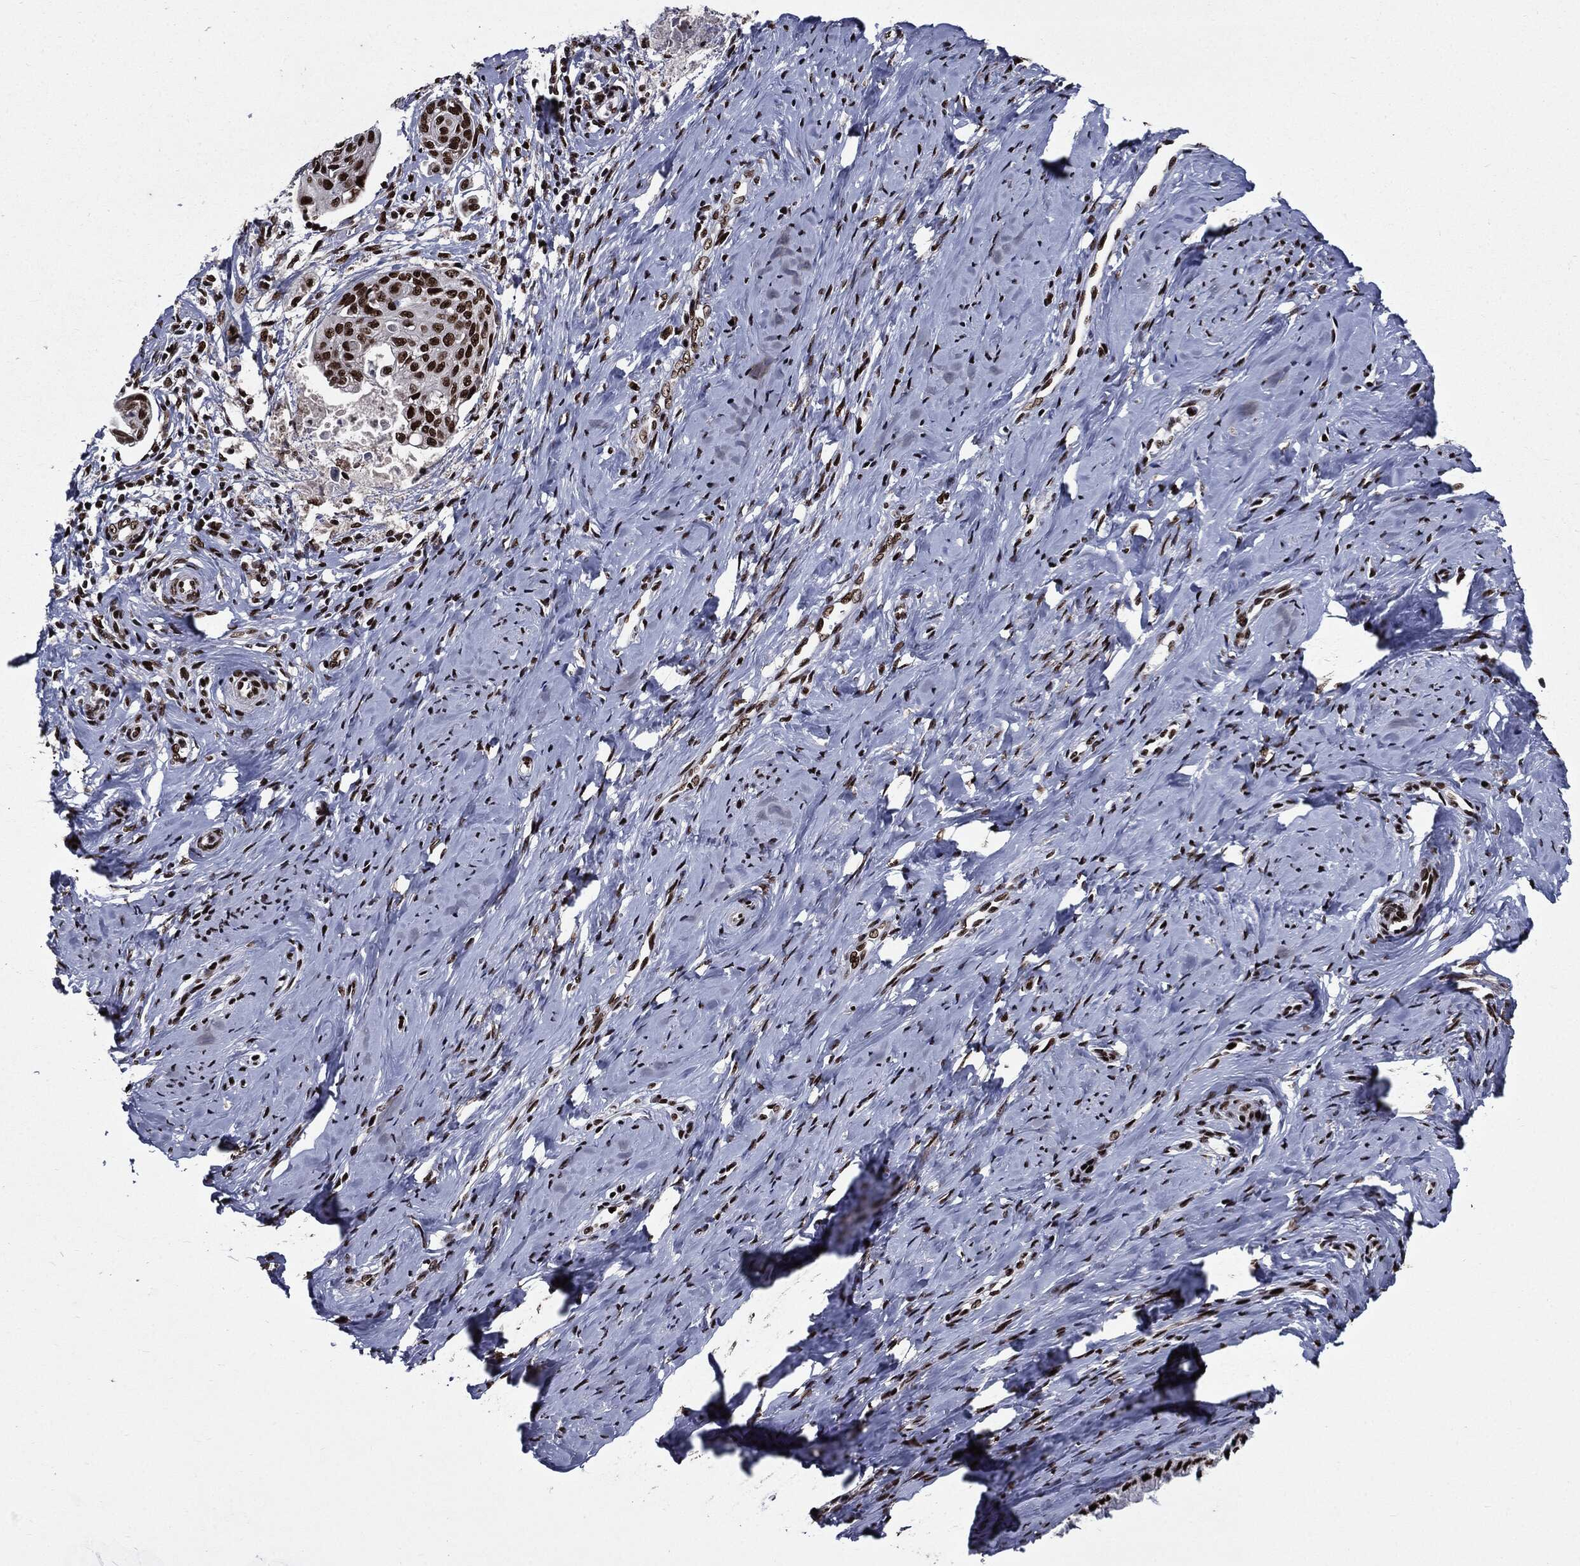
{"staining": {"intensity": "strong", "quantity": ">75%", "location": "nuclear"}, "tissue": "cervical cancer", "cell_type": "Tumor cells", "image_type": "cancer", "snomed": [{"axis": "morphology", "description": "Squamous cell carcinoma, NOS"}, {"axis": "topography", "description": "Cervix"}], "caption": "Strong nuclear positivity is seen in approximately >75% of tumor cells in cervical cancer (squamous cell carcinoma).", "gene": "ZFP91", "patient": {"sex": "female", "age": 51}}